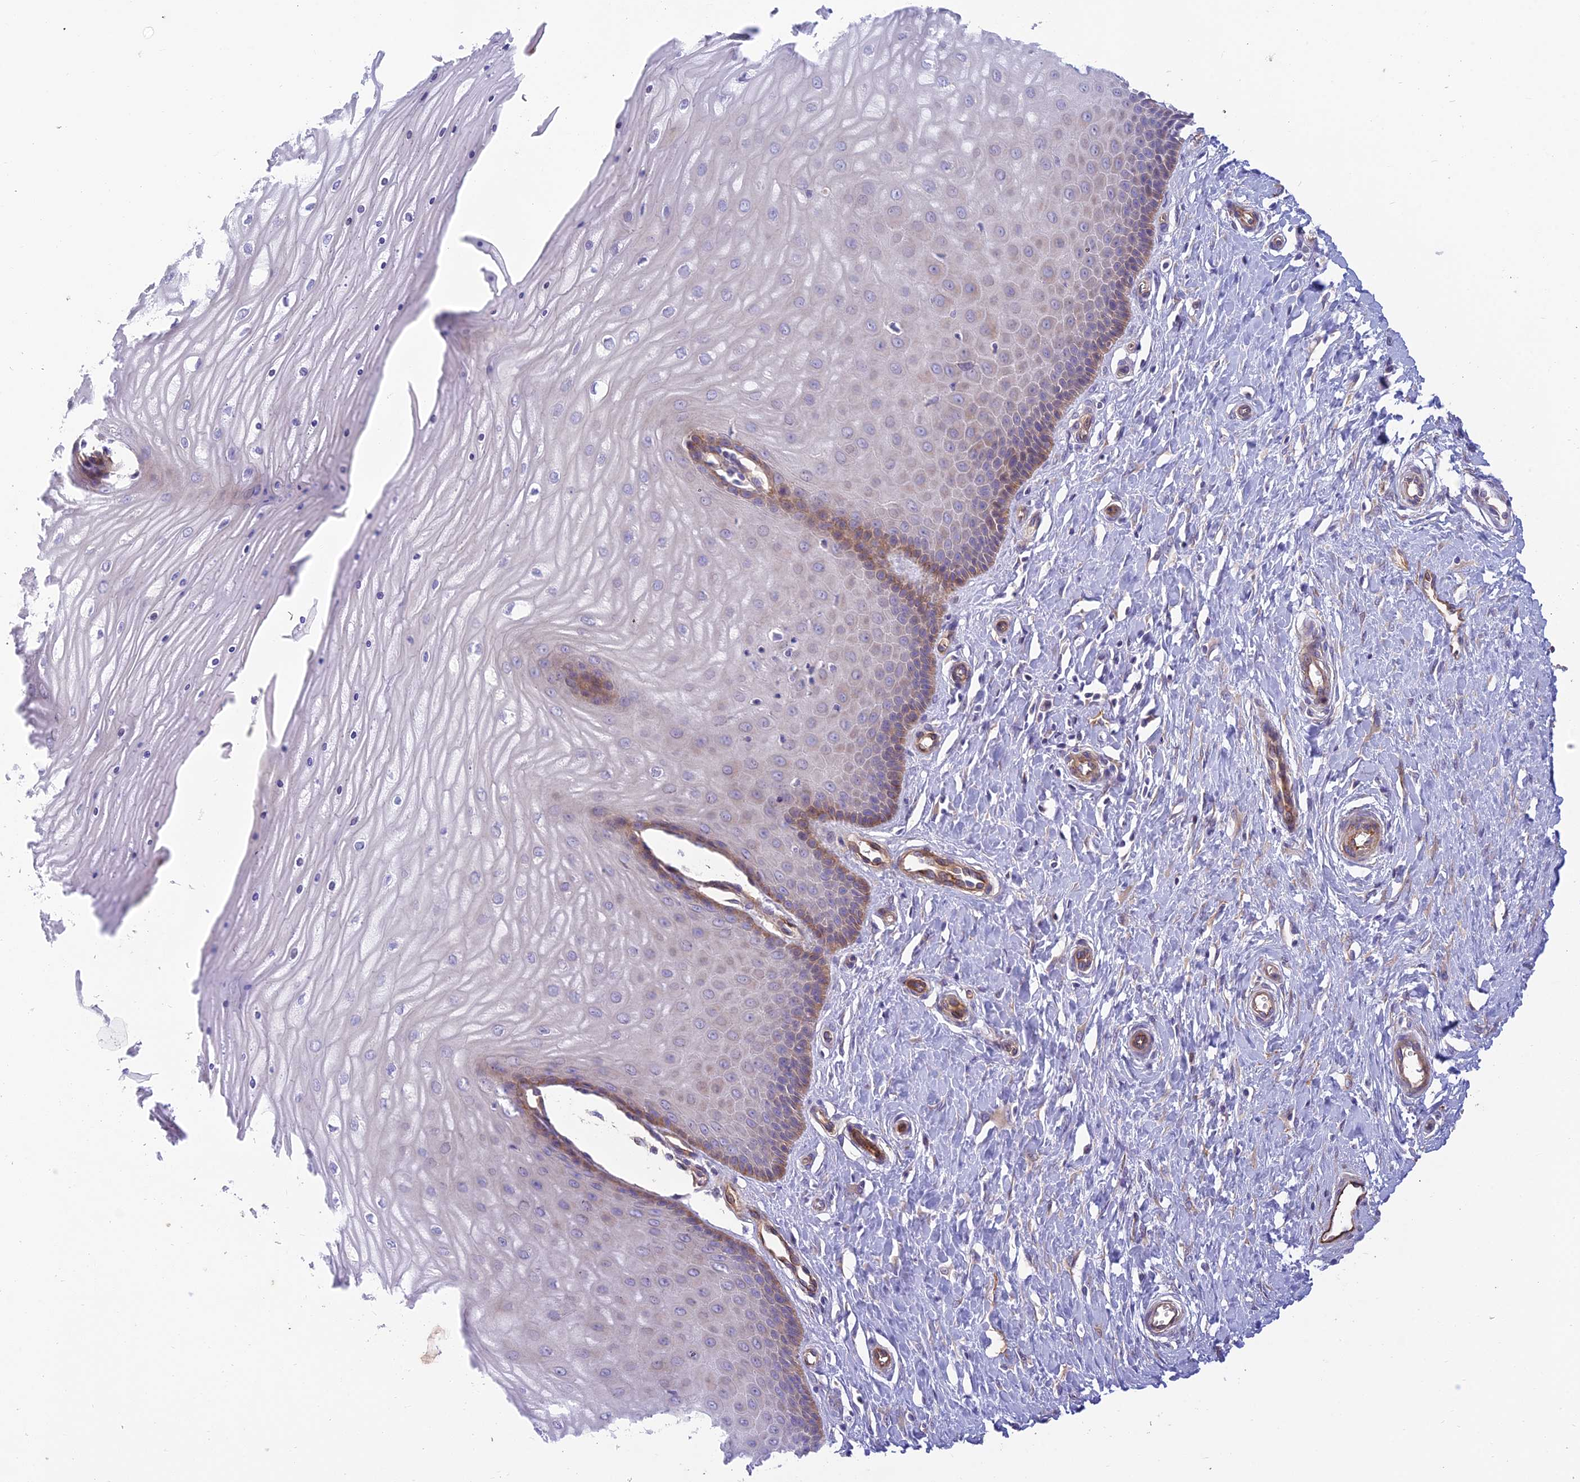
{"staining": {"intensity": "moderate", "quantity": "<25%", "location": "cytoplasmic/membranous"}, "tissue": "cervix", "cell_type": "Squamous epithelial cells", "image_type": "normal", "snomed": [{"axis": "morphology", "description": "Normal tissue, NOS"}, {"axis": "topography", "description": "Cervix"}], "caption": "An image of human cervix stained for a protein displays moderate cytoplasmic/membranous brown staining in squamous epithelial cells. The staining was performed using DAB (3,3'-diaminobenzidine), with brown indicating positive protein expression. Nuclei are stained blue with hematoxylin.", "gene": "DUS2", "patient": {"sex": "female", "age": 55}}